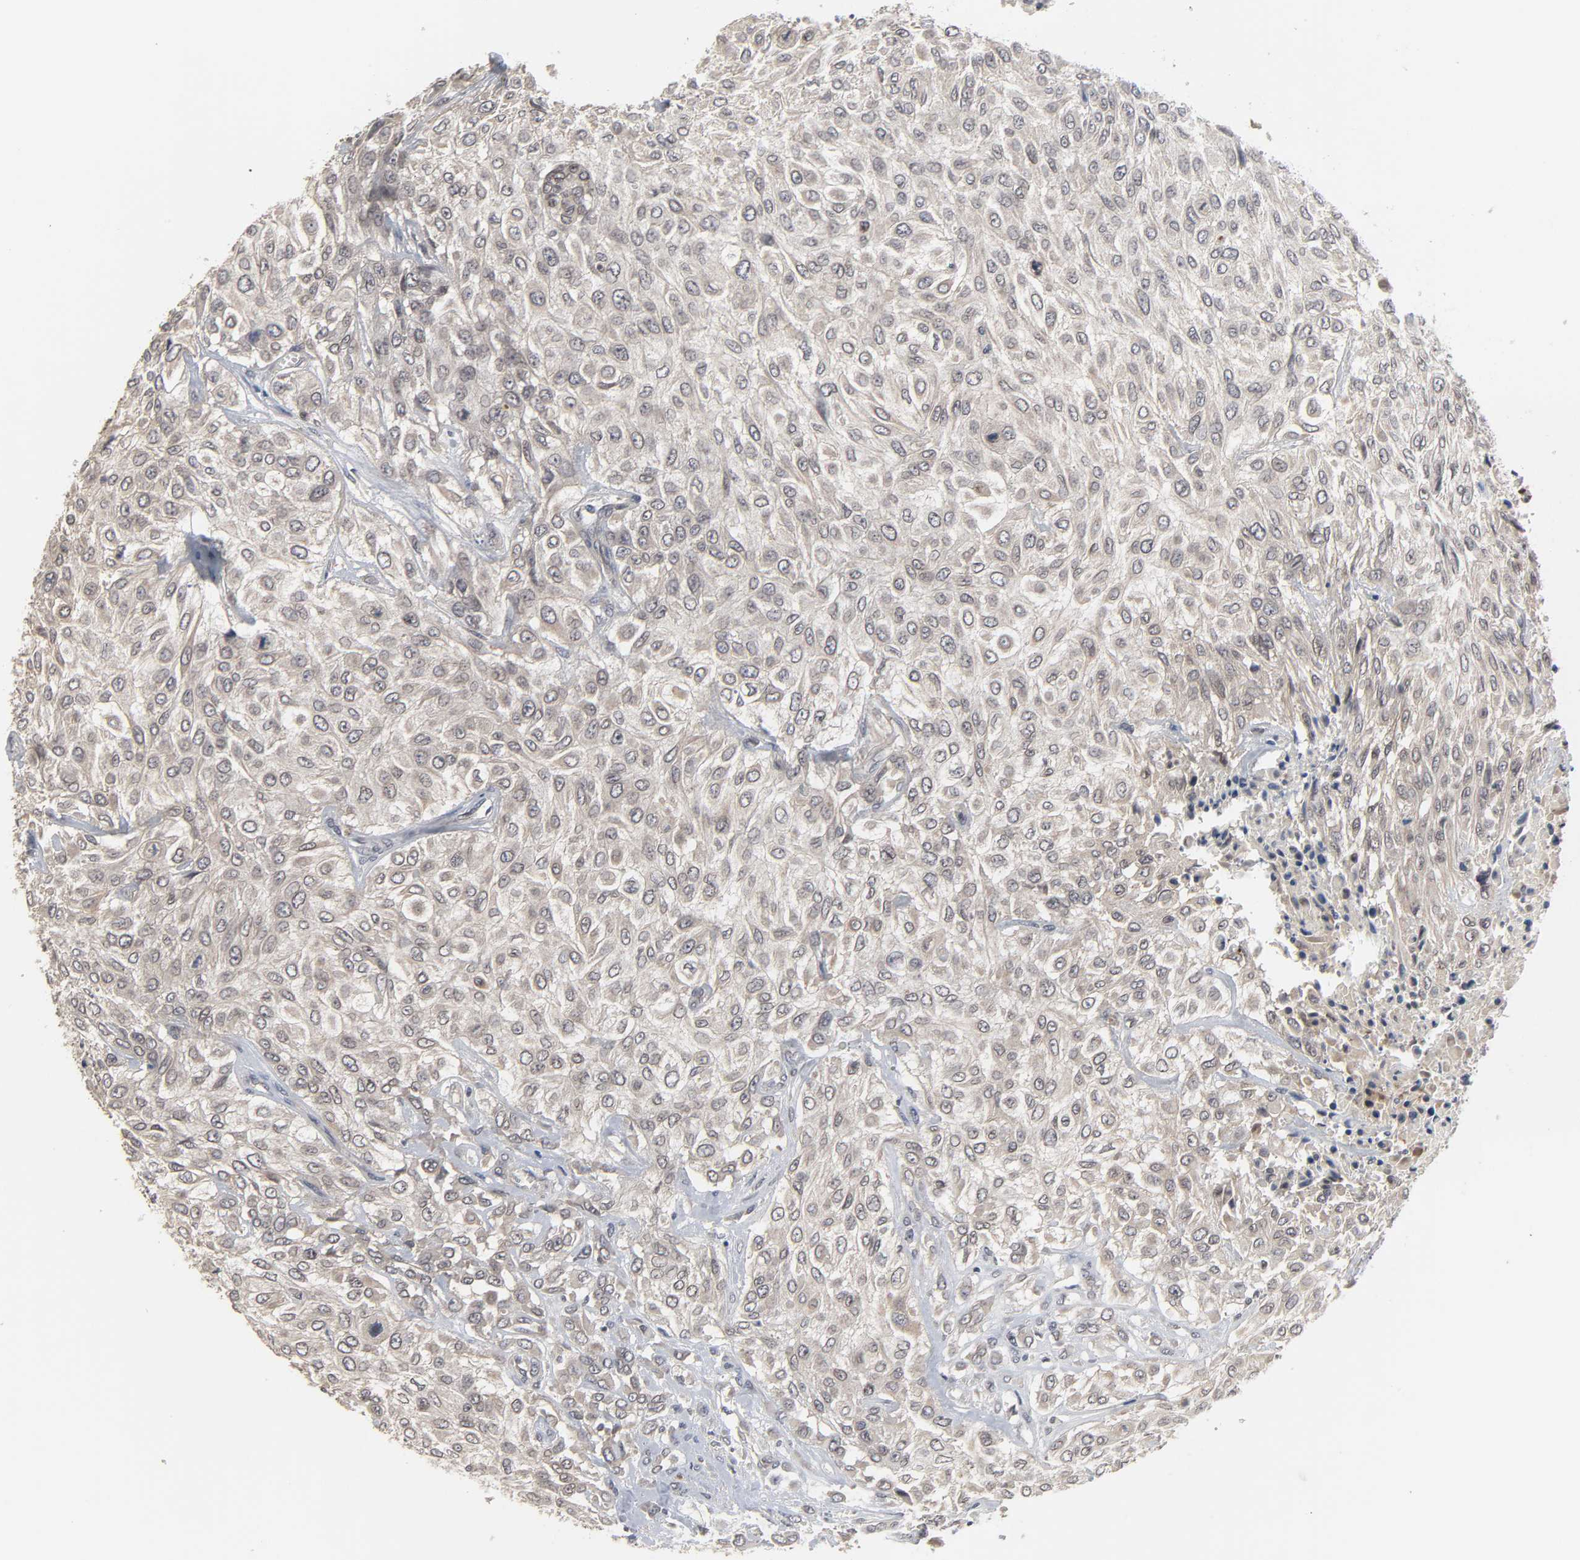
{"staining": {"intensity": "weak", "quantity": ">75%", "location": "cytoplasmic/membranous"}, "tissue": "urothelial cancer", "cell_type": "Tumor cells", "image_type": "cancer", "snomed": [{"axis": "morphology", "description": "Urothelial carcinoma, High grade"}, {"axis": "topography", "description": "Urinary bladder"}], "caption": "A brown stain labels weak cytoplasmic/membranous staining of a protein in human urothelial carcinoma (high-grade) tumor cells.", "gene": "CCDC175", "patient": {"sex": "male", "age": 57}}